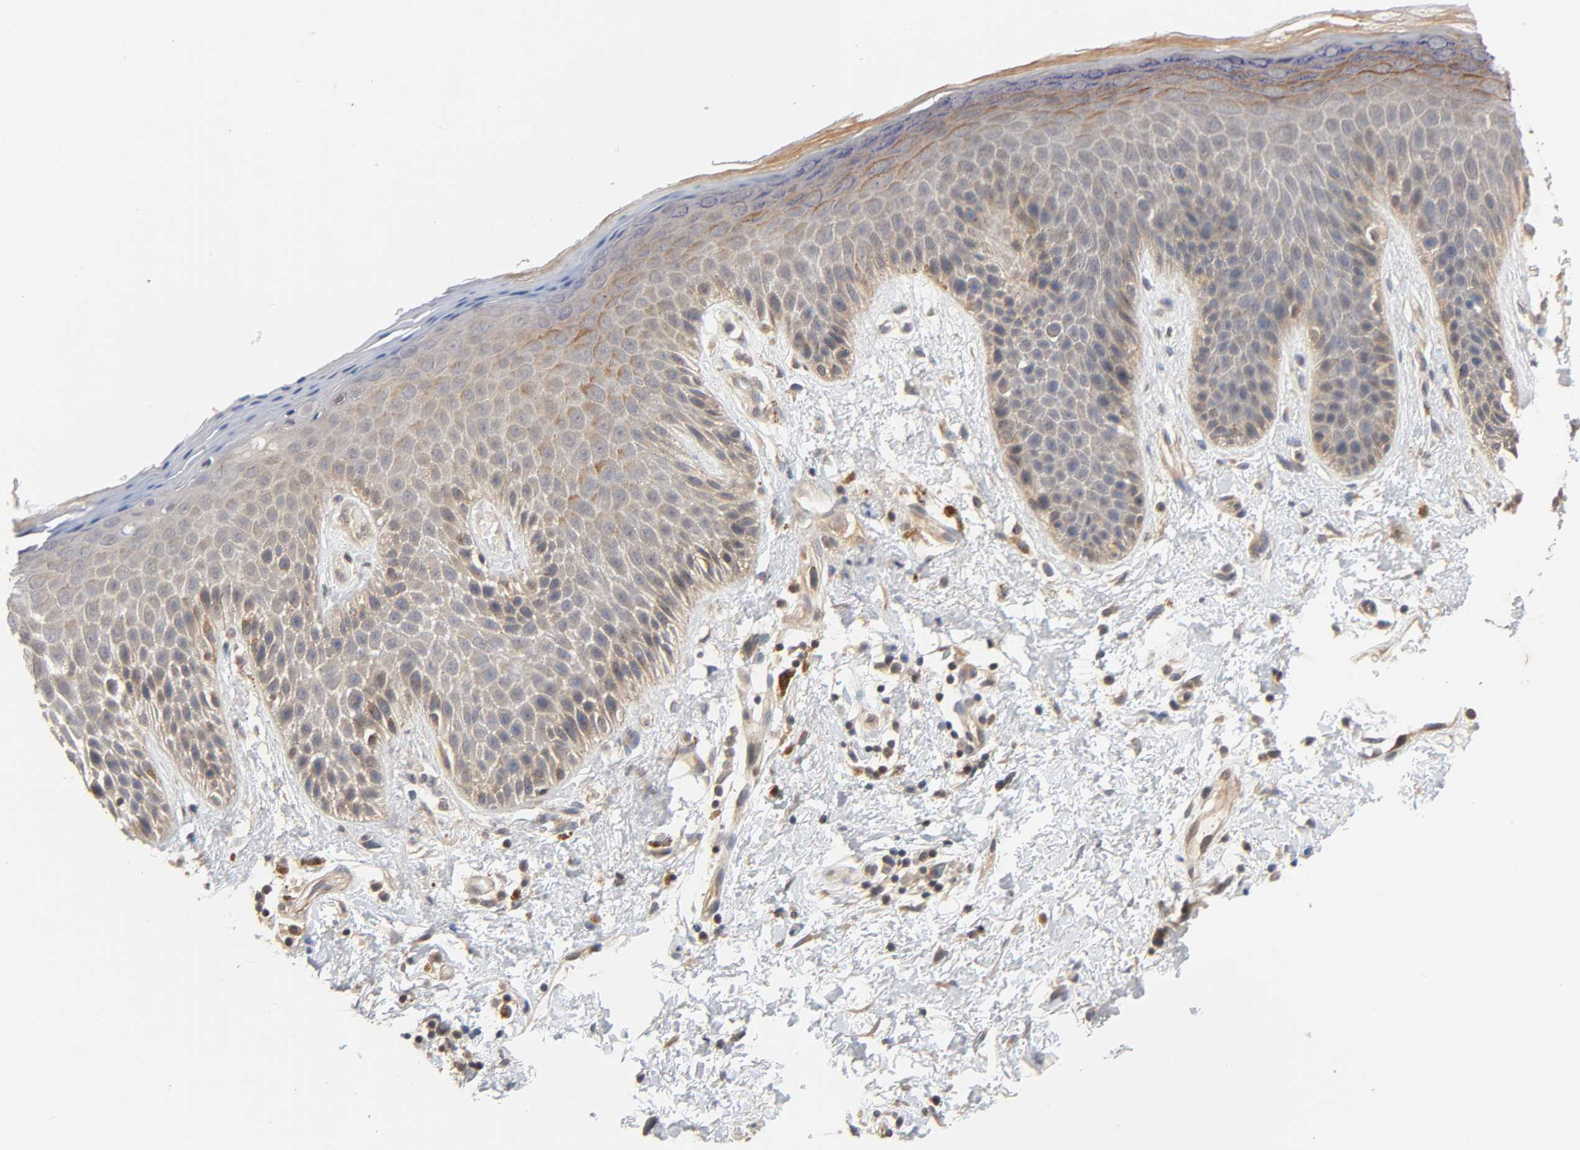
{"staining": {"intensity": "moderate", "quantity": "<25%", "location": "cytoplasmic/membranous"}, "tissue": "skin", "cell_type": "Epidermal cells", "image_type": "normal", "snomed": [{"axis": "morphology", "description": "Normal tissue, NOS"}, {"axis": "topography", "description": "Anal"}], "caption": "High-power microscopy captured an immunohistochemistry (IHC) photomicrograph of normal skin, revealing moderate cytoplasmic/membranous staining in approximately <25% of epidermal cells.", "gene": "PRKAB1", "patient": {"sex": "female", "age": 46}}